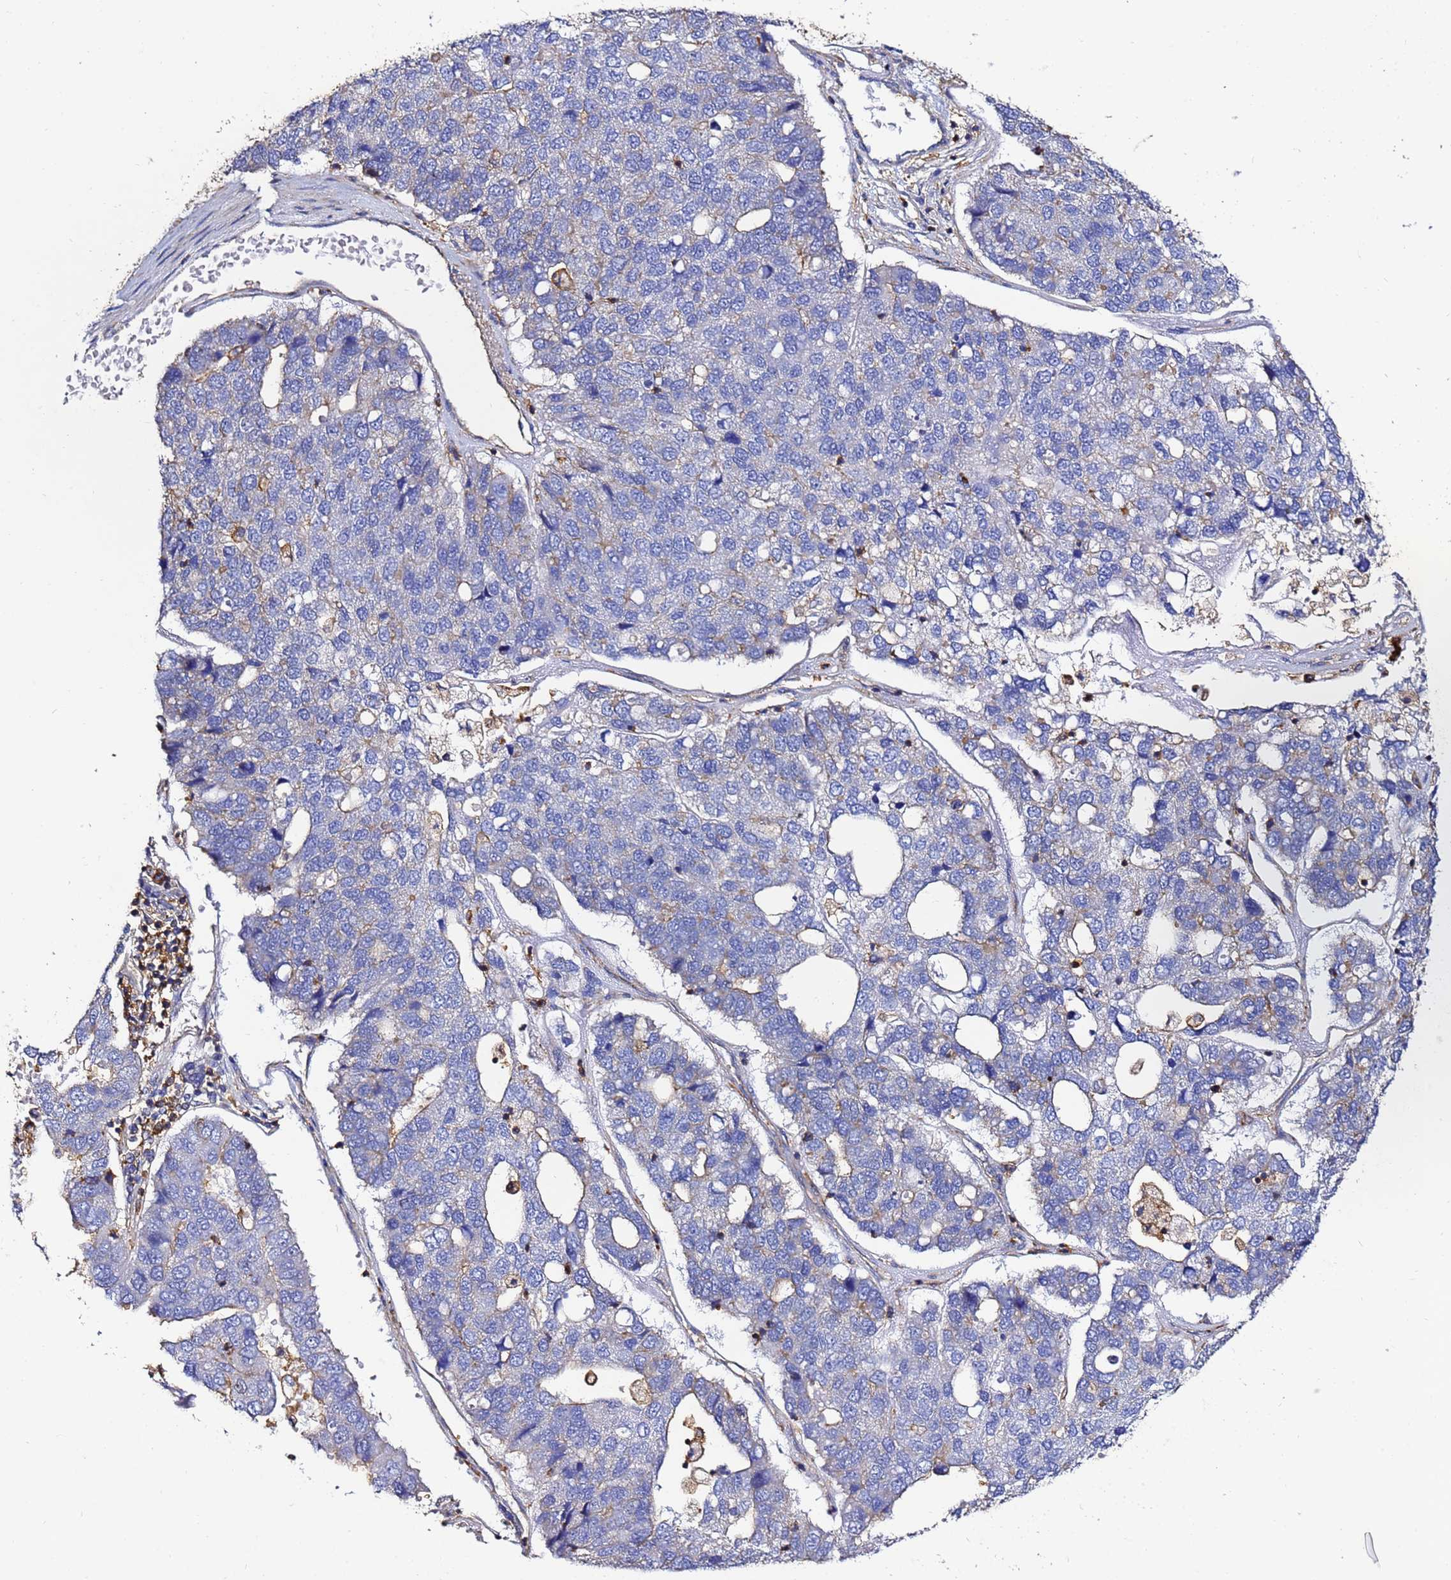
{"staining": {"intensity": "negative", "quantity": "none", "location": "none"}, "tissue": "pancreatic cancer", "cell_type": "Tumor cells", "image_type": "cancer", "snomed": [{"axis": "morphology", "description": "Adenocarcinoma, NOS"}, {"axis": "topography", "description": "Pancreas"}], "caption": "High magnification brightfield microscopy of pancreatic cancer stained with DAB (brown) and counterstained with hematoxylin (blue): tumor cells show no significant staining.", "gene": "ACTB", "patient": {"sex": "female", "age": 61}}